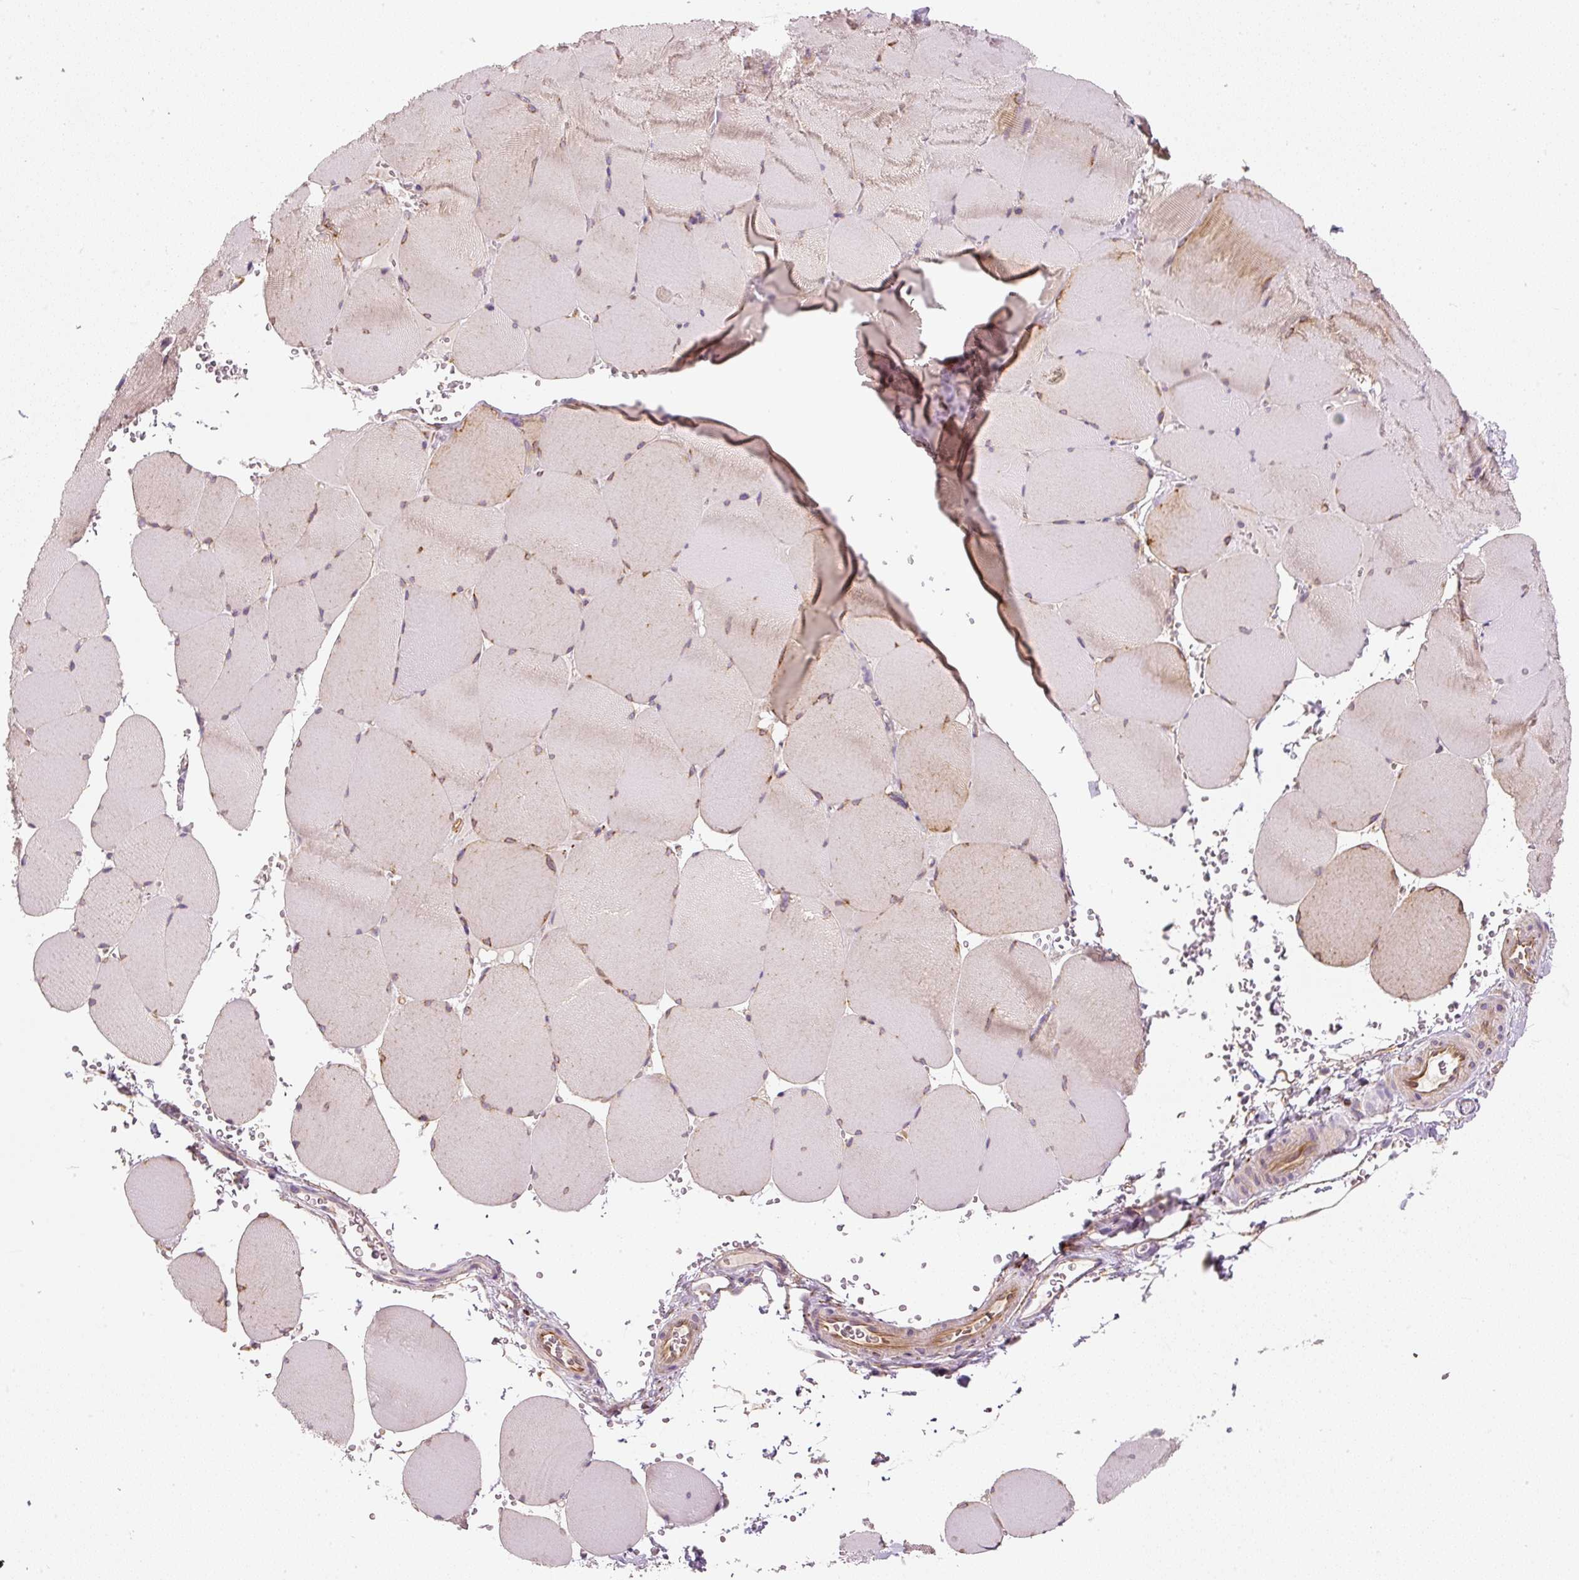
{"staining": {"intensity": "weak", "quantity": "<25%", "location": "cytoplasmic/membranous"}, "tissue": "skeletal muscle", "cell_type": "Myocytes", "image_type": "normal", "snomed": [{"axis": "morphology", "description": "Normal tissue, NOS"}, {"axis": "topography", "description": "Skeletal muscle"}, {"axis": "topography", "description": "Head-Neck"}], "caption": "Protein analysis of benign skeletal muscle demonstrates no significant expression in myocytes.", "gene": "RNF167", "patient": {"sex": "male", "age": 66}}